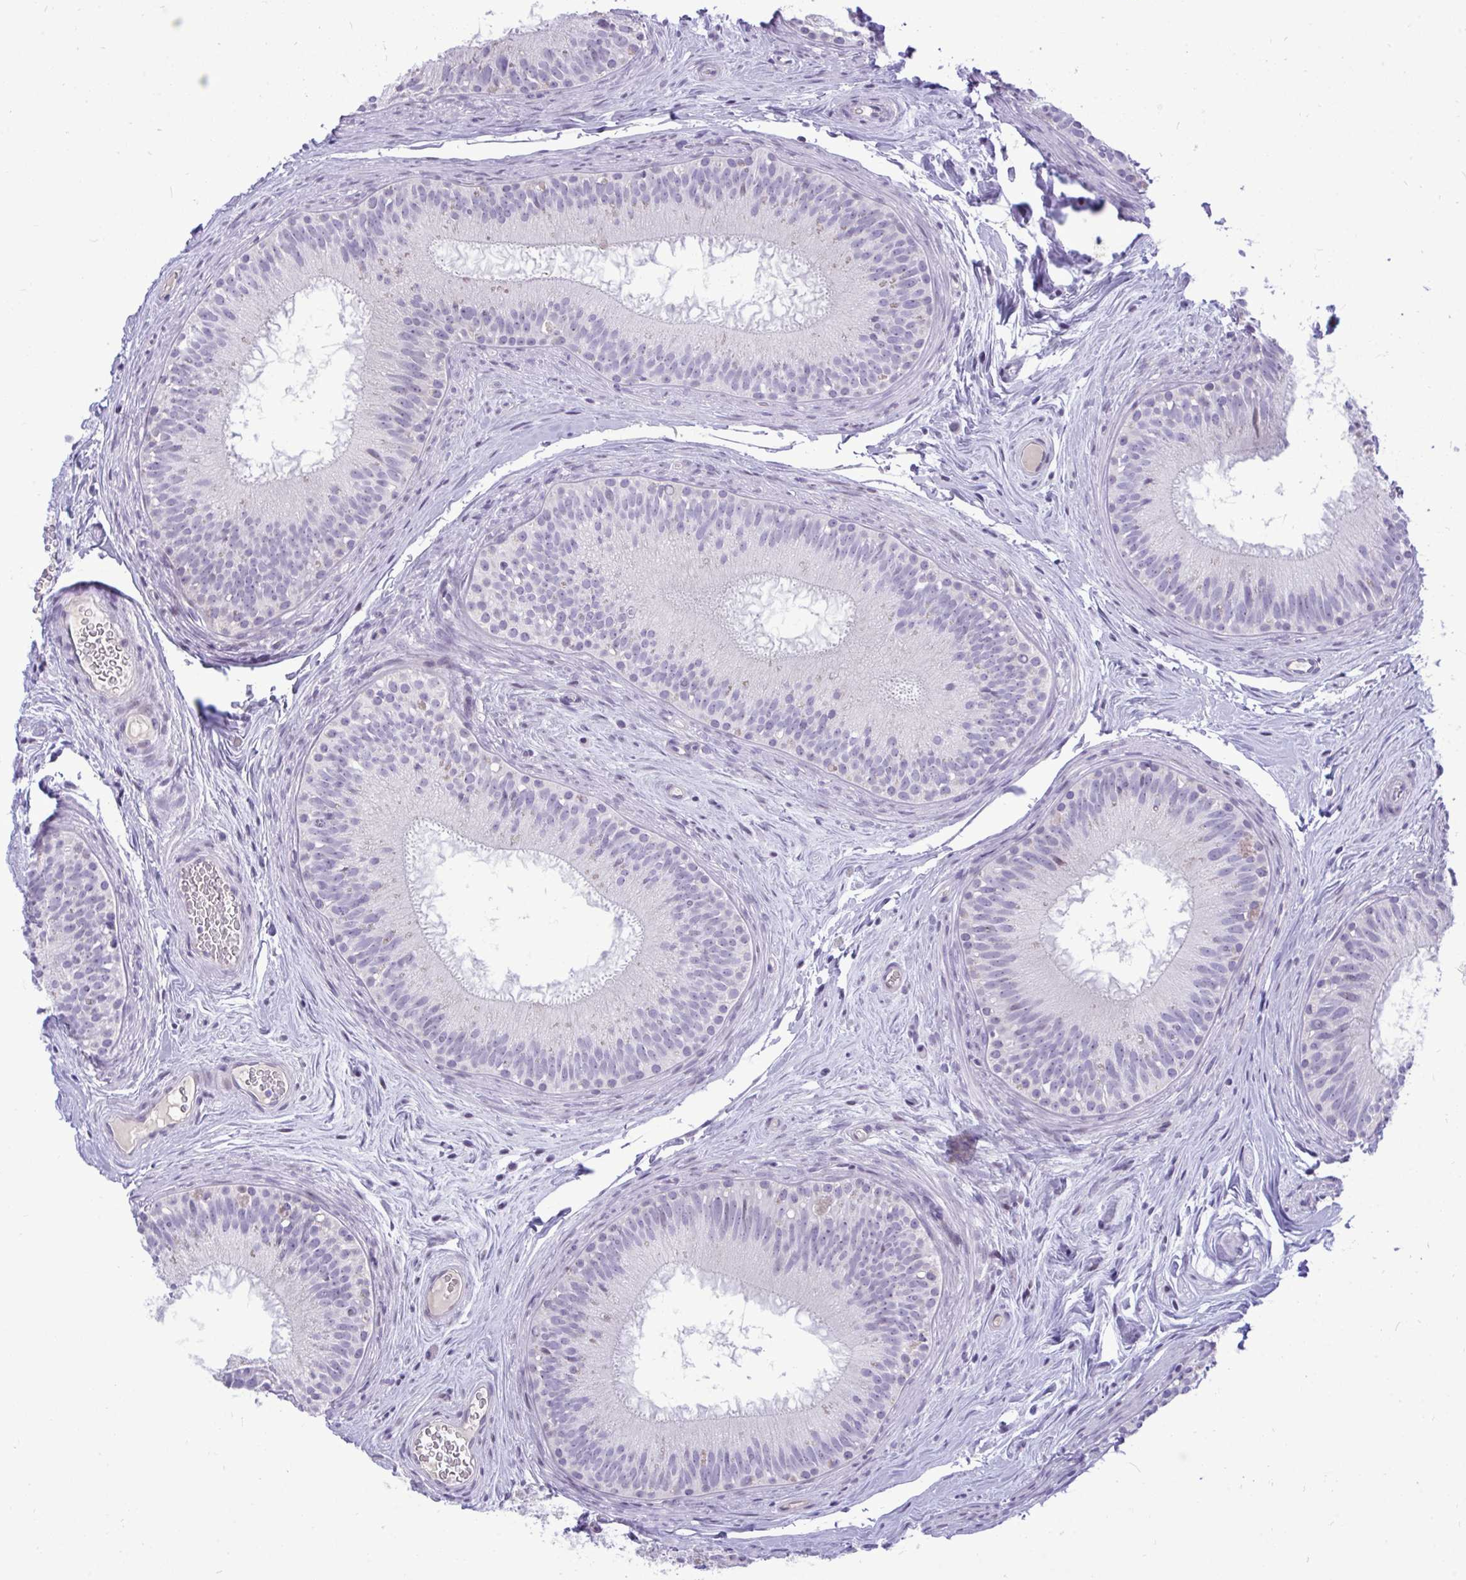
{"staining": {"intensity": "negative", "quantity": "none", "location": "none"}, "tissue": "epididymis", "cell_type": "Glandular cells", "image_type": "normal", "snomed": [{"axis": "morphology", "description": "Normal tissue, NOS"}, {"axis": "topography", "description": "Epididymis"}], "caption": "IHC of normal human epididymis displays no expression in glandular cells.", "gene": "EPOP", "patient": {"sex": "male", "age": 44}}